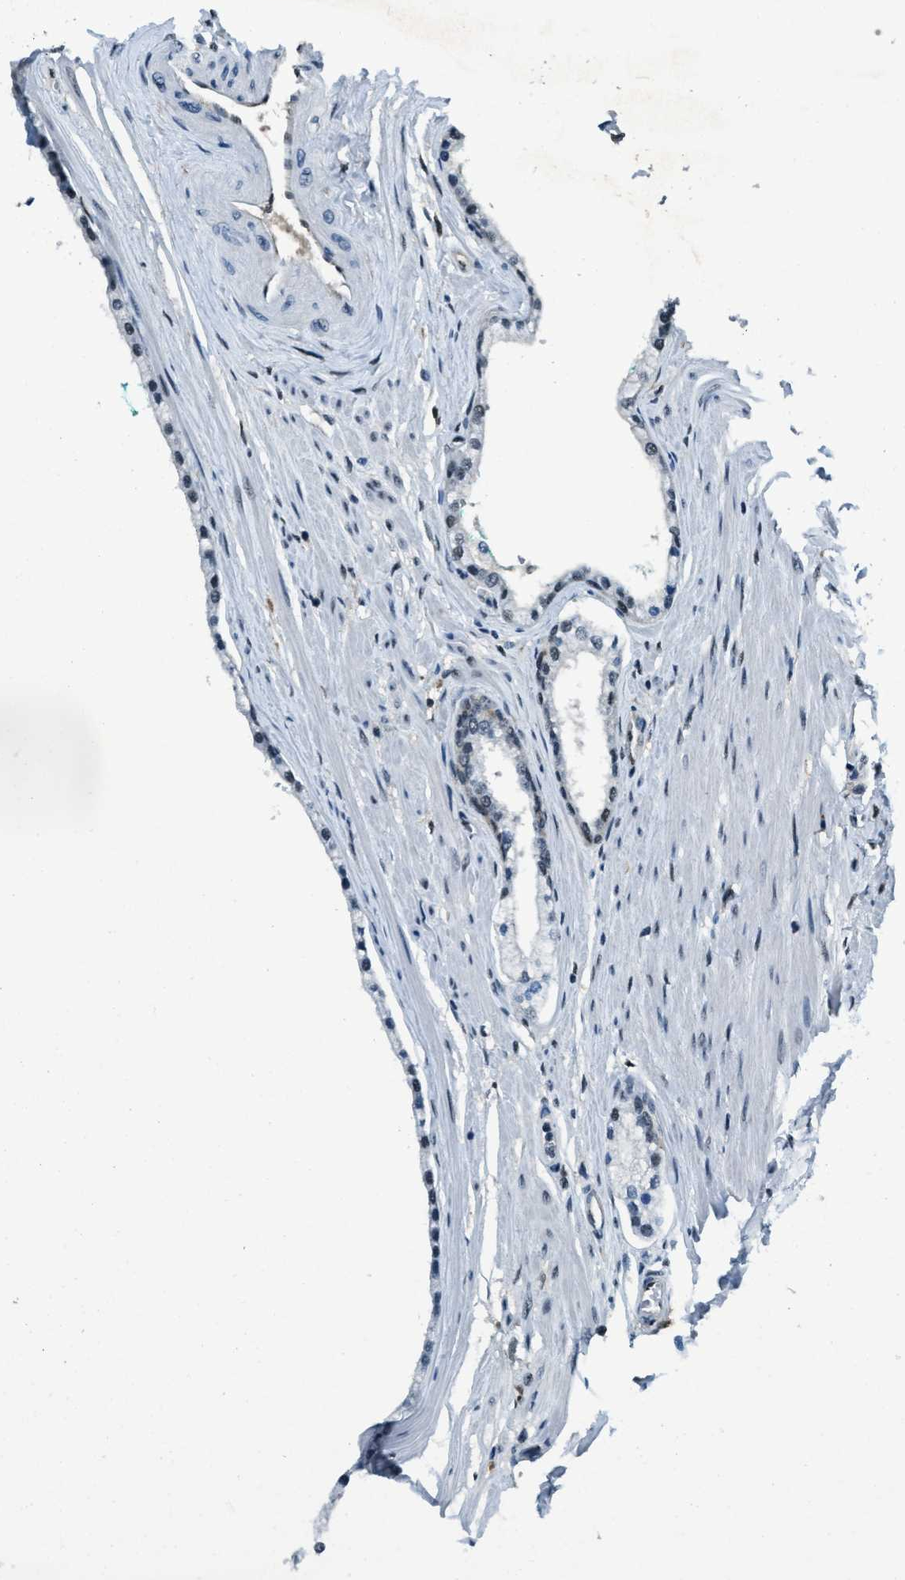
{"staining": {"intensity": "negative", "quantity": "none", "location": "none"}, "tissue": "prostate cancer", "cell_type": "Tumor cells", "image_type": "cancer", "snomed": [{"axis": "morphology", "description": "Adenocarcinoma, Low grade"}, {"axis": "topography", "description": "Prostate"}], "caption": "Prostate cancer was stained to show a protein in brown. There is no significant staining in tumor cells. (DAB immunohistochemistry with hematoxylin counter stain).", "gene": "OGFR", "patient": {"sex": "male", "age": 63}}